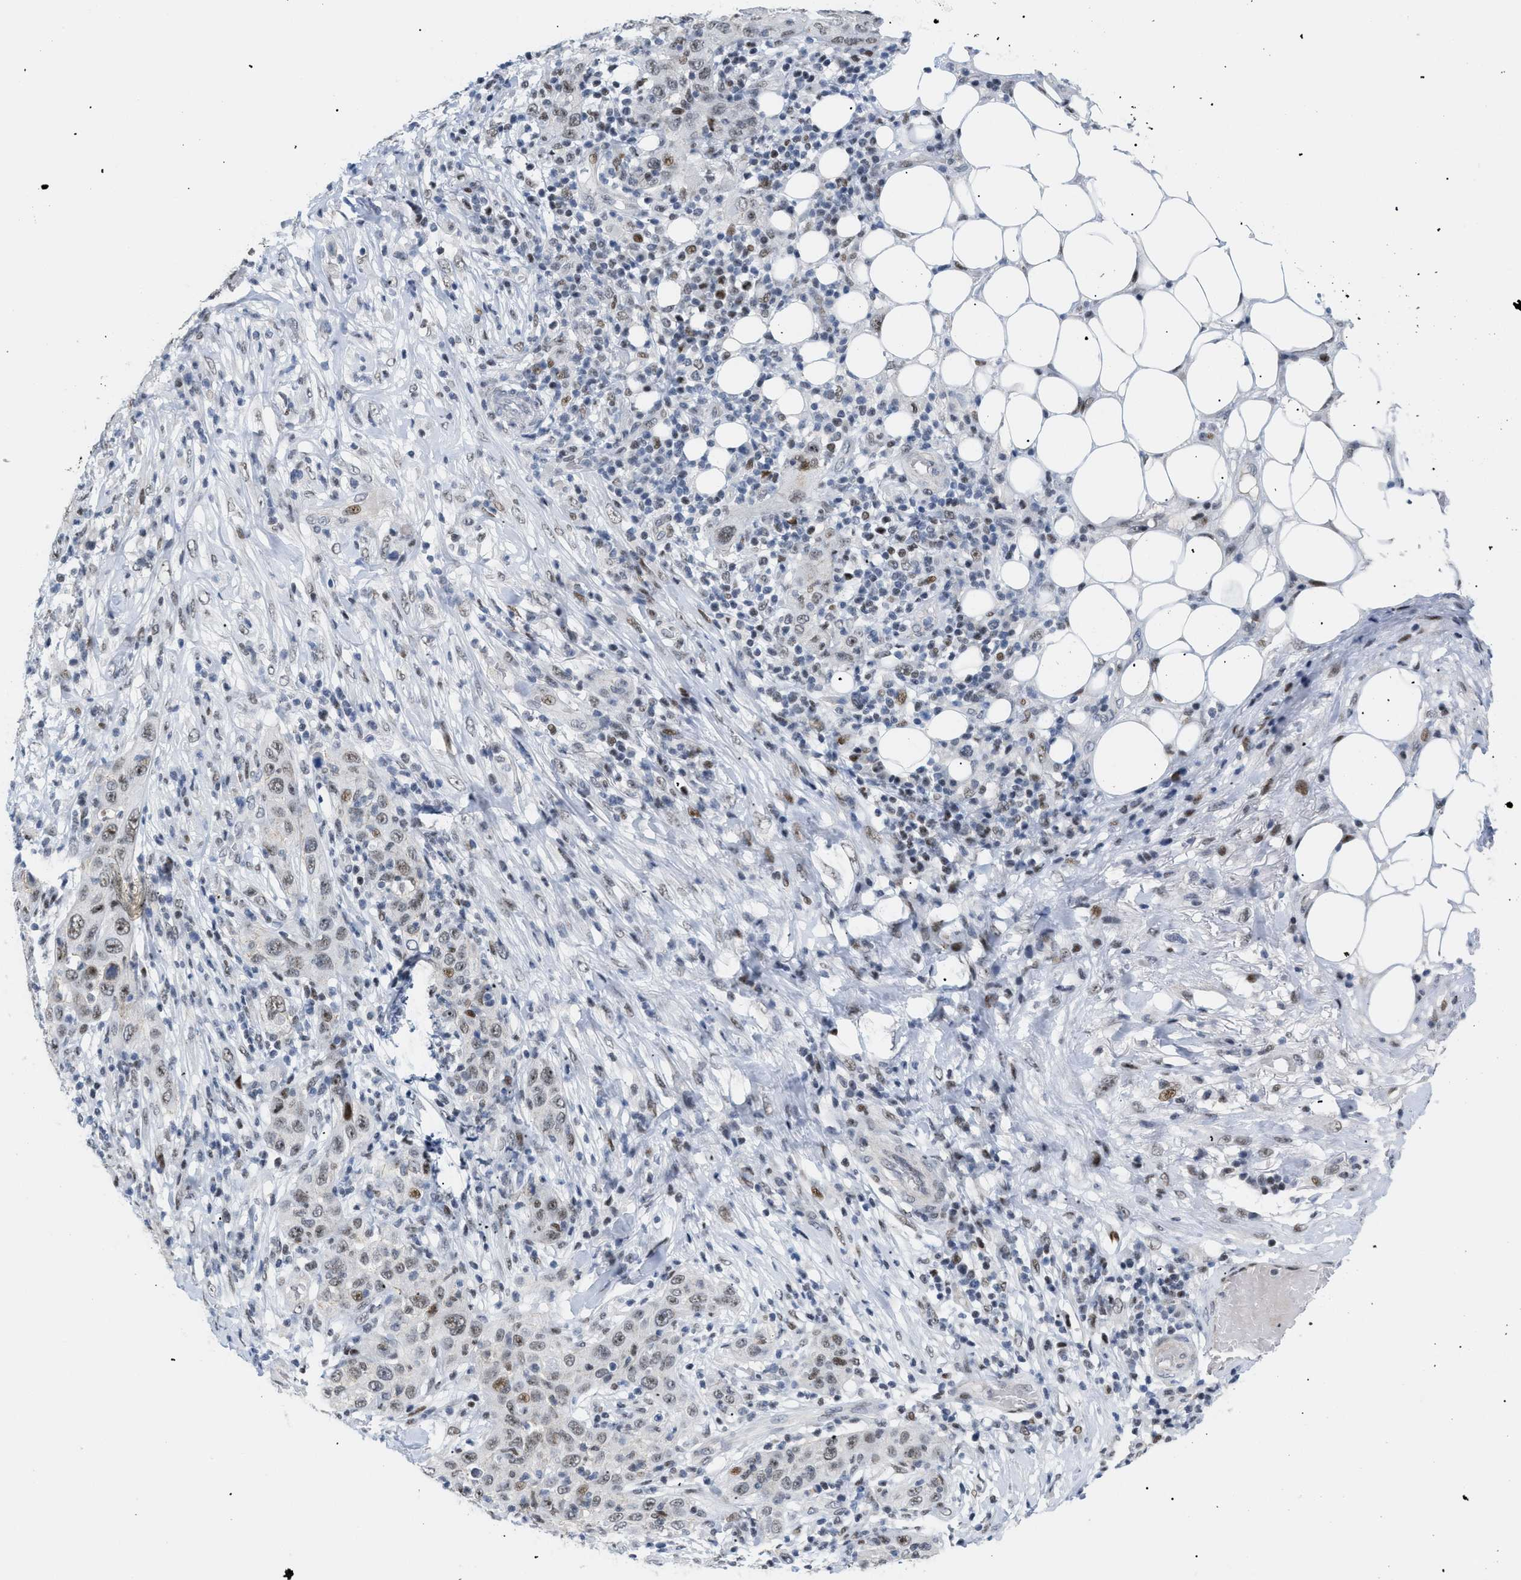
{"staining": {"intensity": "moderate", "quantity": ">75%", "location": "nuclear"}, "tissue": "skin cancer", "cell_type": "Tumor cells", "image_type": "cancer", "snomed": [{"axis": "morphology", "description": "Squamous cell carcinoma, NOS"}, {"axis": "topography", "description": "Skin"}], "caption": "Immunohistochemical staining of skin squamous cell carcinoma displays moderate nuclear protein staining in approximately >75% of tumor cells.", "gene": "MED1", "patient": {"sex": "female", "age": 88}}